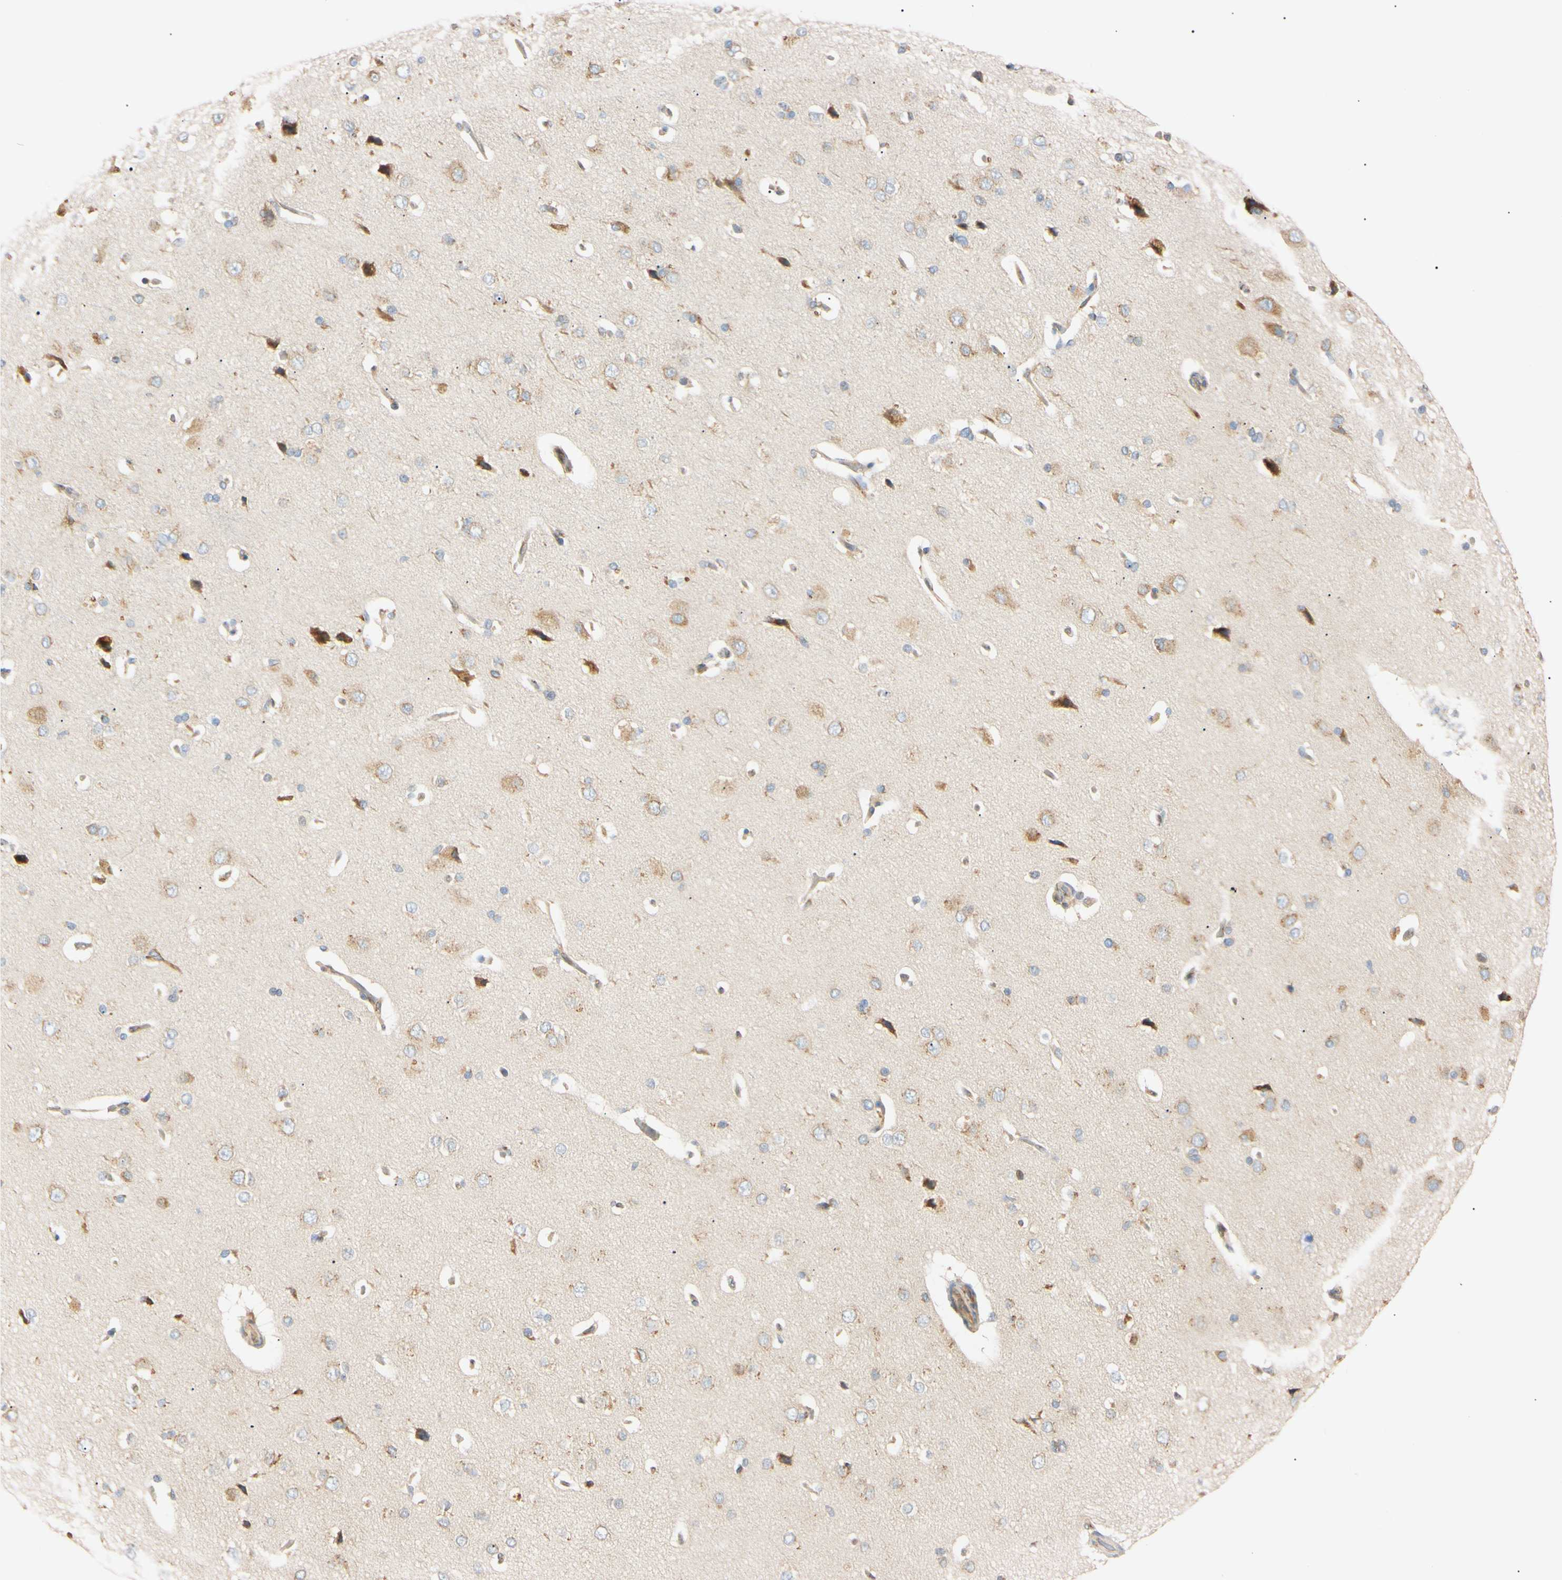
{"staining": {"intensity": "weak", "quantity": ">75%", "location": "cytoplasmic/membranous"}, "tissue": "cerebral cortex", "cell_type": "Endothelial cells", "image_type": "normal", "snomed": [{"axis": "morphology", "description": "Normal tissue, NOS"}, {"axis": "topography", "description": "Cerebral cortex"}], "caption": "Weak cytoplasmic/membranous positivity for a protein is identified in approximately >75% of endothelial cells of unremarkable cerebral cortex using immunohistochemistry.", "gene": "IER3IP1", "patient": {"sex": "male", "age": 62}}